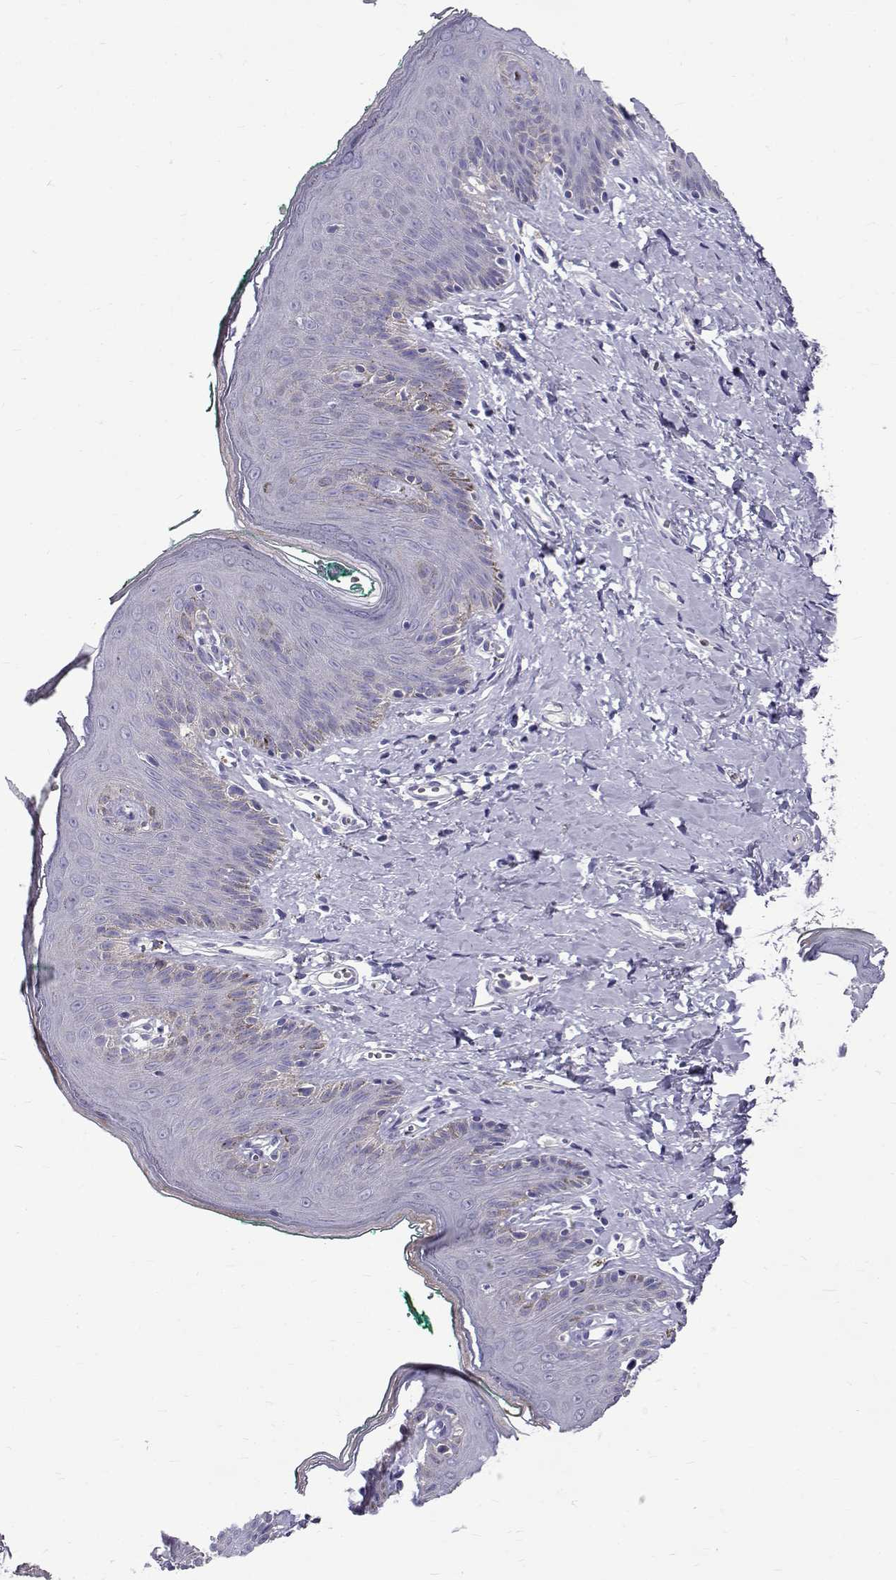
{"staining": {"intensity": "negative", "quantity": "none", "location": "none"}, "tissue": "skin", "cell_type": "Epidermal cells", "image_type": "normal", "snomed": [{"axis": "morphology", "description": "Normal tissue, NOS"}, {"axis": "topography", "description": "Vulva"}], "caption": "Histopathology image shows no significant protein expression in epidermal cells of normal skin. The staining is performed using DAB (3,3'-diaminobenzidine) brown chromogen with nuclei counter-stained in using hematoxylin.", "gene": "IGSF1", "patient": {"sex": "female", "age": 66}}